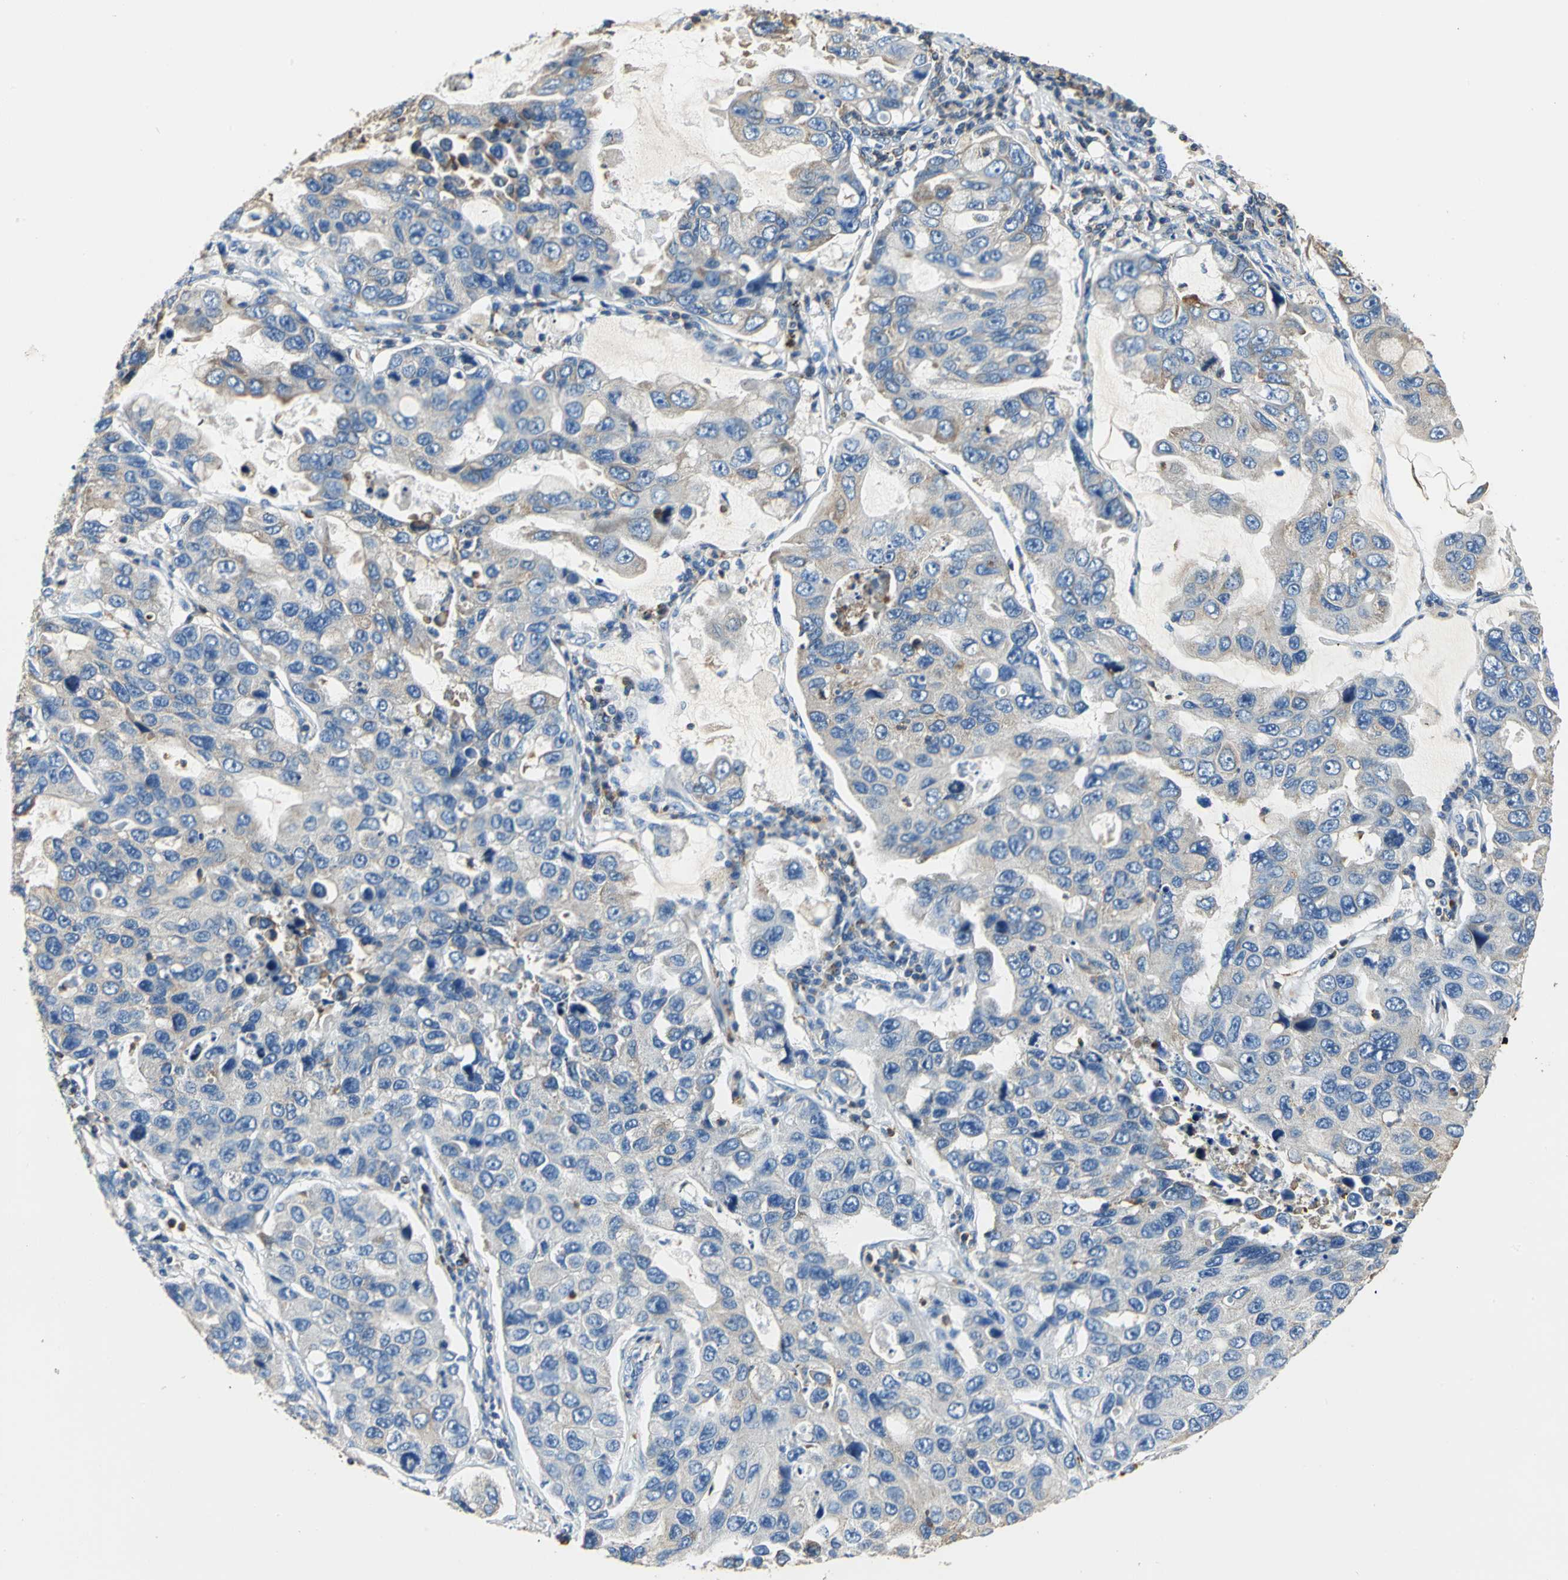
{"staining": {"intensity": "moderate", "quantity": "<25%", "location": "cytoplasmic/membranous"}, "tissue": "lung cancer", "cell_type": "Tumor cells", "image_type": "cancer", "snomed": [{"axis": "morphology", "description": "Adenocarcinoma, NOS"}, {"axis": "topography", "description": "Lung"}], "caption": "Lung adenocarcinoma stained with DAB (3,3'-diaminobenzidine) IHC reveals low levels of moderate cytoplasmic/membranous positivity in about <25% of tumor cells.", "gene": "SEPTIN6", "patient": {"sex": "male", "age": 64}}